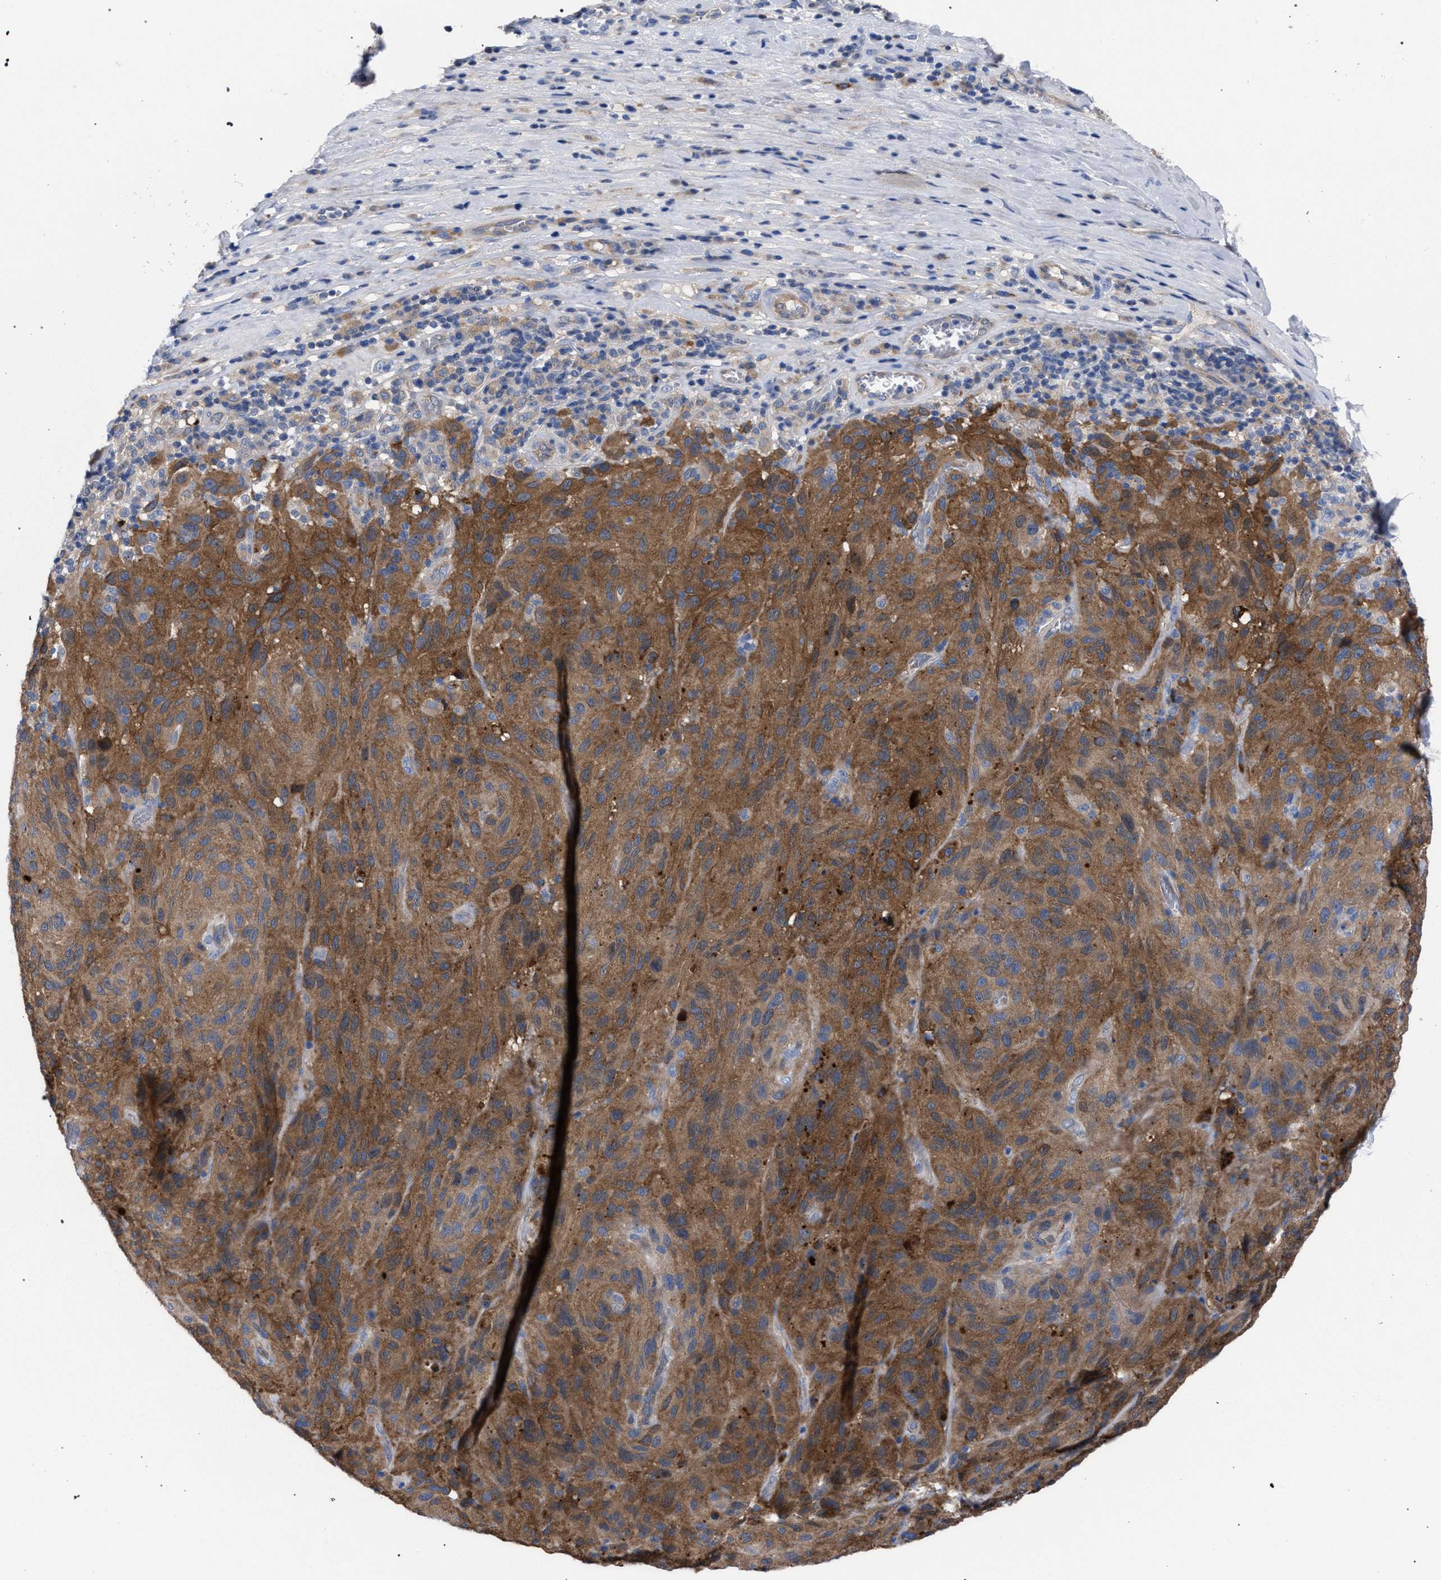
{"staining": {"intensity": "moderate", "quantity": ">75%", "location": "cytoplasmic/membranous"}, "tissue": "melanoma", "cell_type": "Tumor cells", "image_type": "cancer", "snomed": [{"axis": "morphology", "description": "Malignant melanoma, NOS"}, {"axis": "topography", "description": "Skin"}], "caption": "Approximately >75% of tumor cells in human malignant melanoma show moderate cytoplasmic/membranous protein expression as visualized by brown immunohistochemical staining.", "gene": "GMPR", "patient": {"sex": "male", "age": 66}}